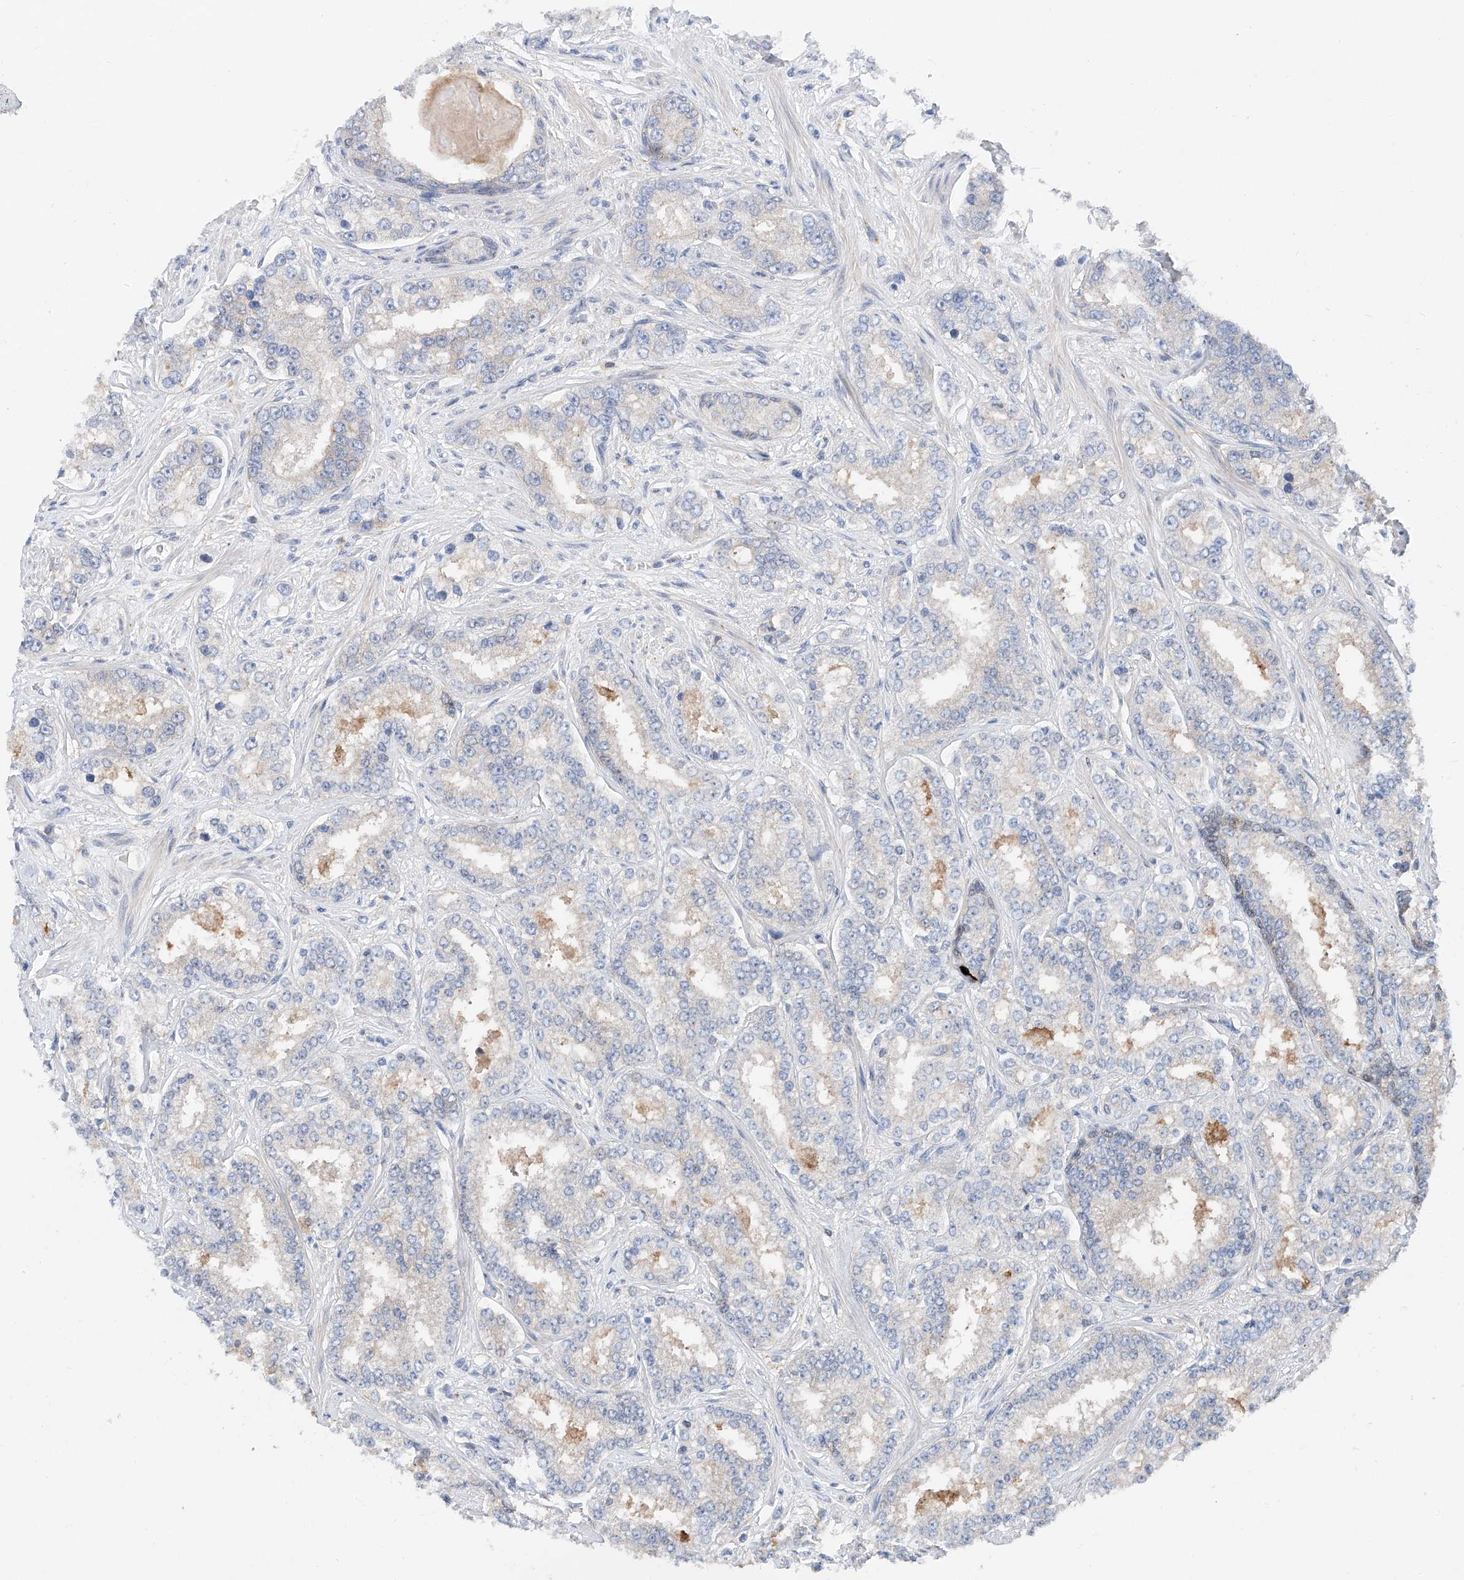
{"staining": {"intensity": "negative", "quantity": "none", "location": "none"}, "tissue": "prostate cancer", "cell_type": "Tumor cells", "image_type": "cancer", "snomed": [{"axis": "morphology", "description": "Normal tissue, NOS"}, {"axis": "morphology", "description": "Adenocarcinoma, High grade"}, {"axis": "topography", "description": "Prostate"}], "caption": "High magnification brightfield microscopy of prostate cancer stained with DAB (3,3'-diaminobenzidine) (brown) and counterstained with hematoxylin (blue): tumor cells show no significant expression. Brightfield microscopy of immunohistochemistry (IHC) stained with DAB (brown) and hematoxylin (blue), captured at high magnification.", "gene": "FUCA2", "patient": {"sex": "male", "age": 83}}